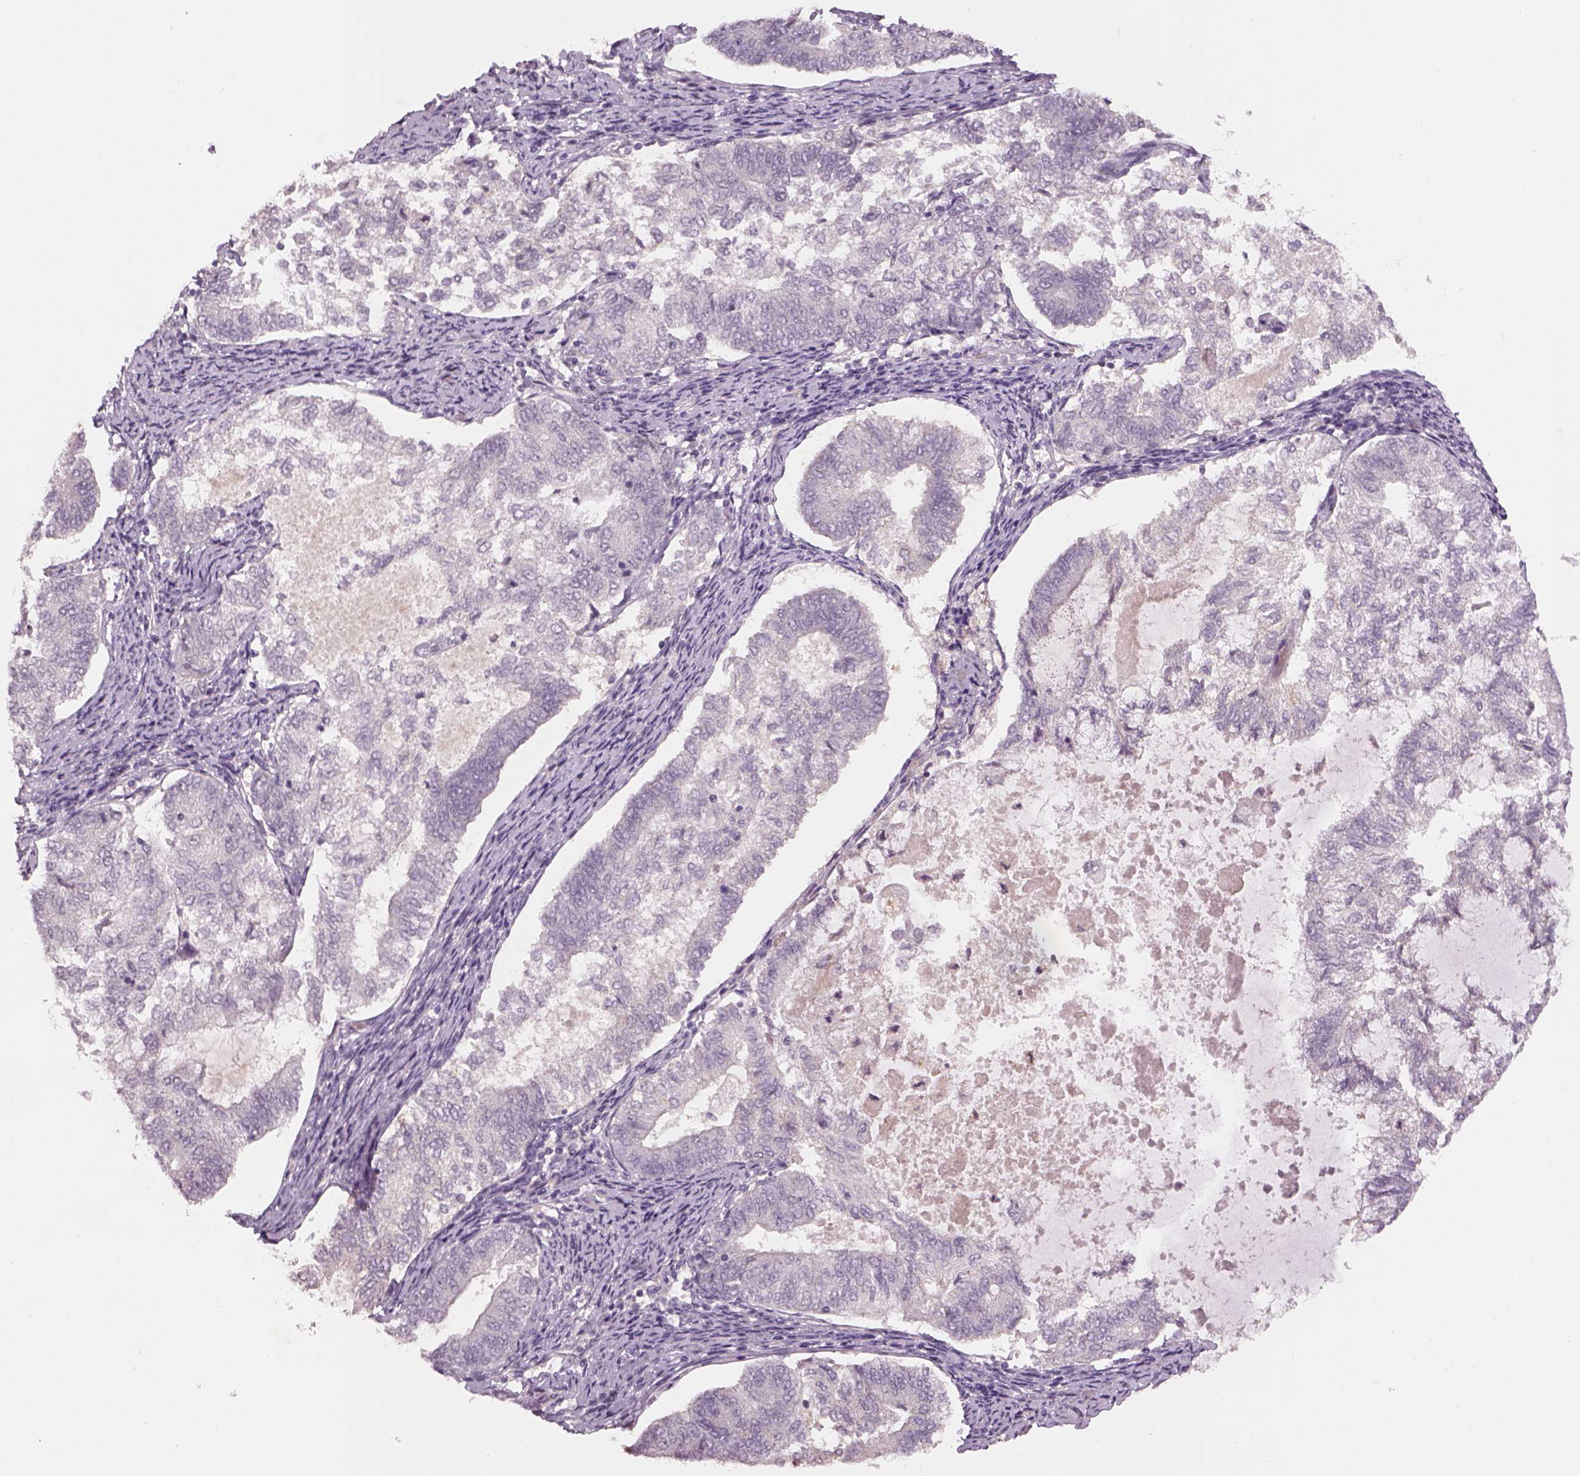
{"staining": {"intensity": "negative", "quantity": "none", "location": "none"}, "tissue": "endometrial cancer", "cell_type": "Tumor cells", "image_type": "cancer", "snomed": [{"axis": "morphology", "description": "Adenocarcinoma, NOS"}, {"axis": "topography", "description": "Endometrium"}], "caption": "An immunohistochemistry image of endometrial cancer (adenocarcinoma) is shown. There is no staining in tumor cells of endometrial cancer (adenocarcinoma).", "gene": "GDNF", "patient": {"sex": "female", "age": 65}}